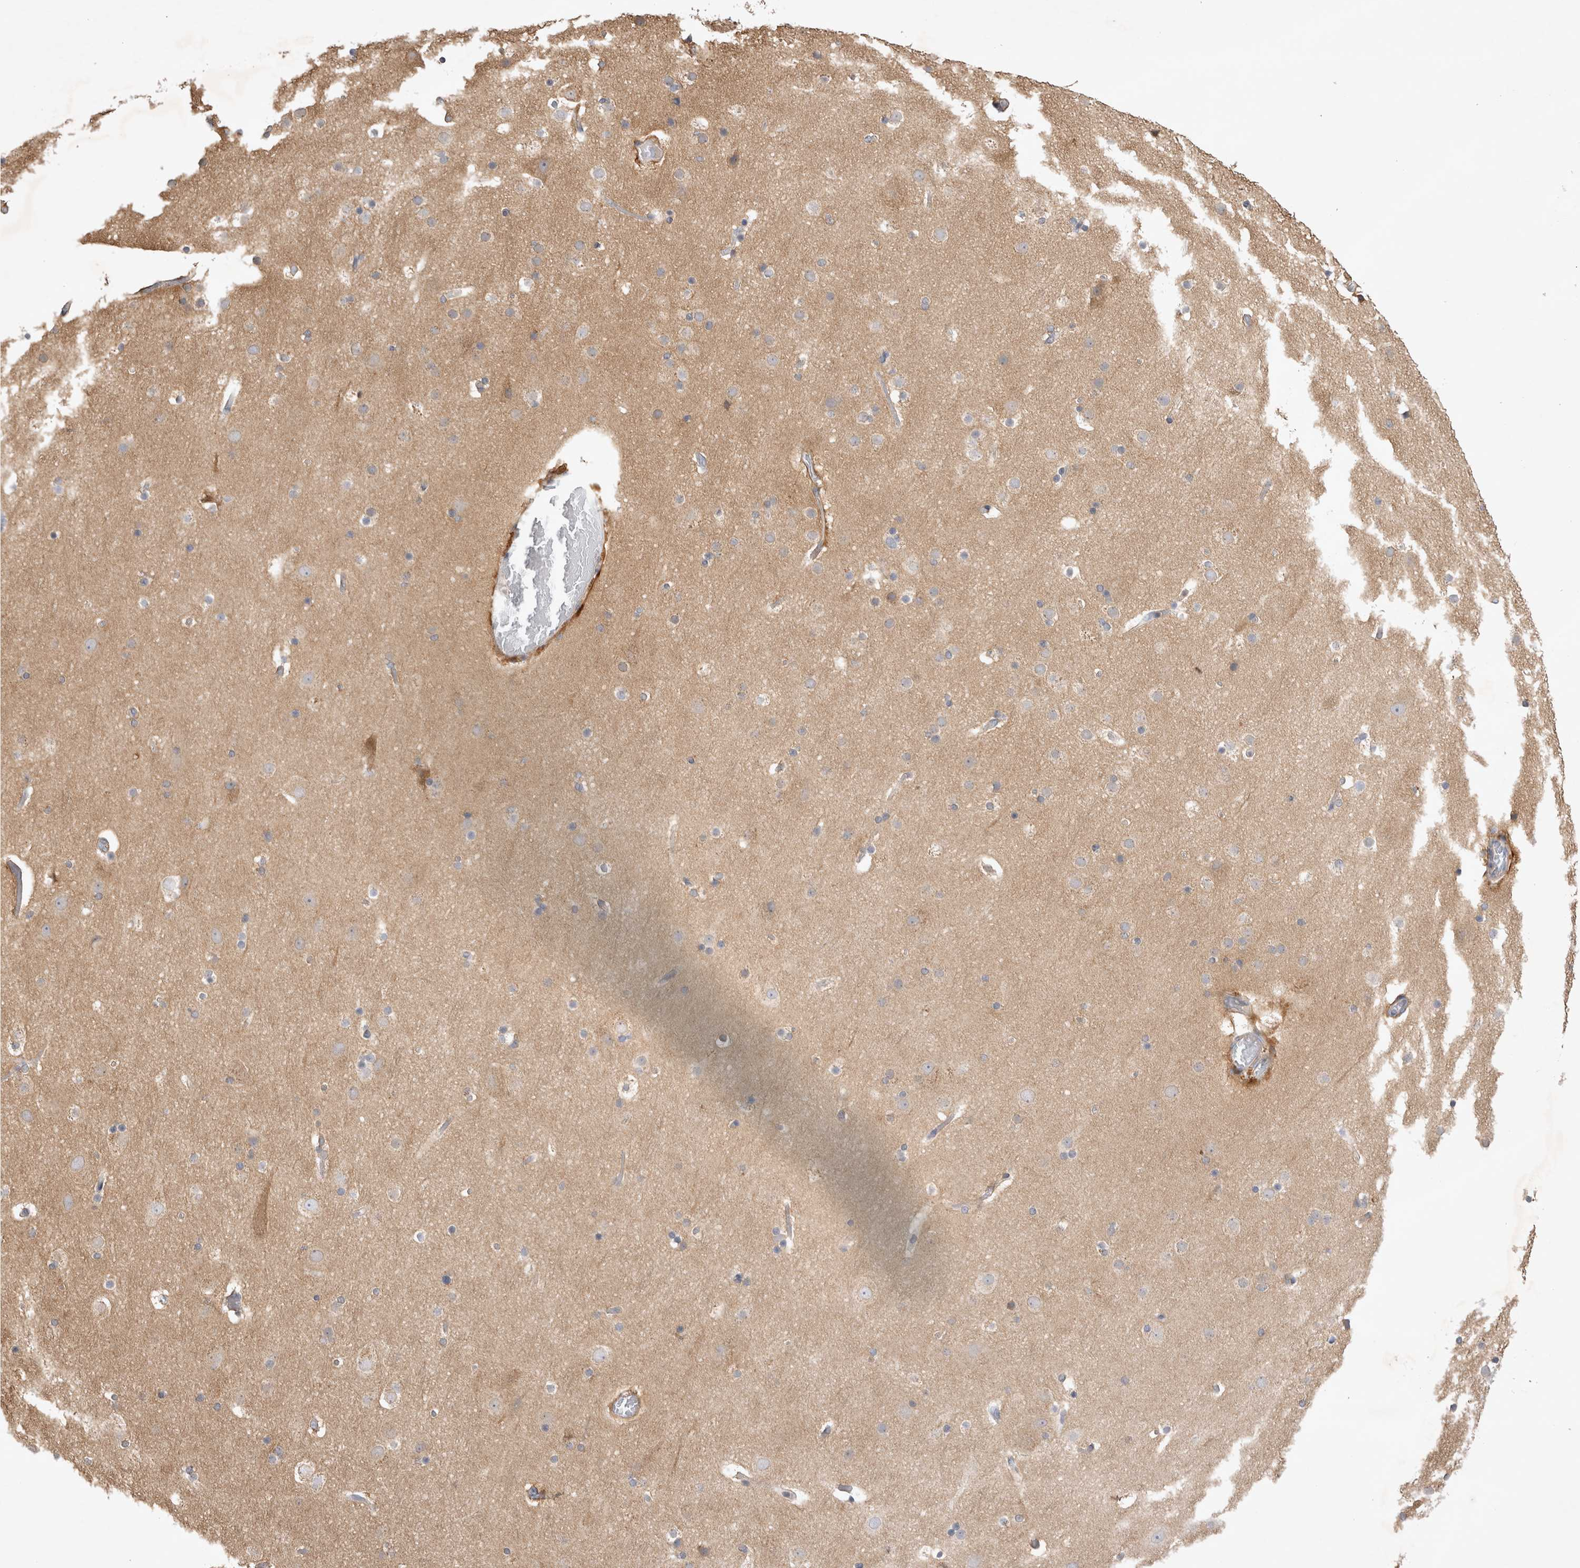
{"staining": {"intensity": "weak", "quantity": ">75%", "location": "cytoplasmic/membranous"}, "tissue": "cerebral cortex", "cell_type": "Endothelial cells", "image_type": "normal", "snomed": [{"axis": "morphology", "description": "Normal tissue, NOS"}, {"axis": "topography", "description": "Cerebral cortex"}], "caption": "A low amount of weak cytoplasmic/membranous staining is appreciated in approximately >75% of endothelial cells in unremarkable cerebral cortex.", "gene": "SRD5A3", "patient": {"sex": "male", "age": 57}}